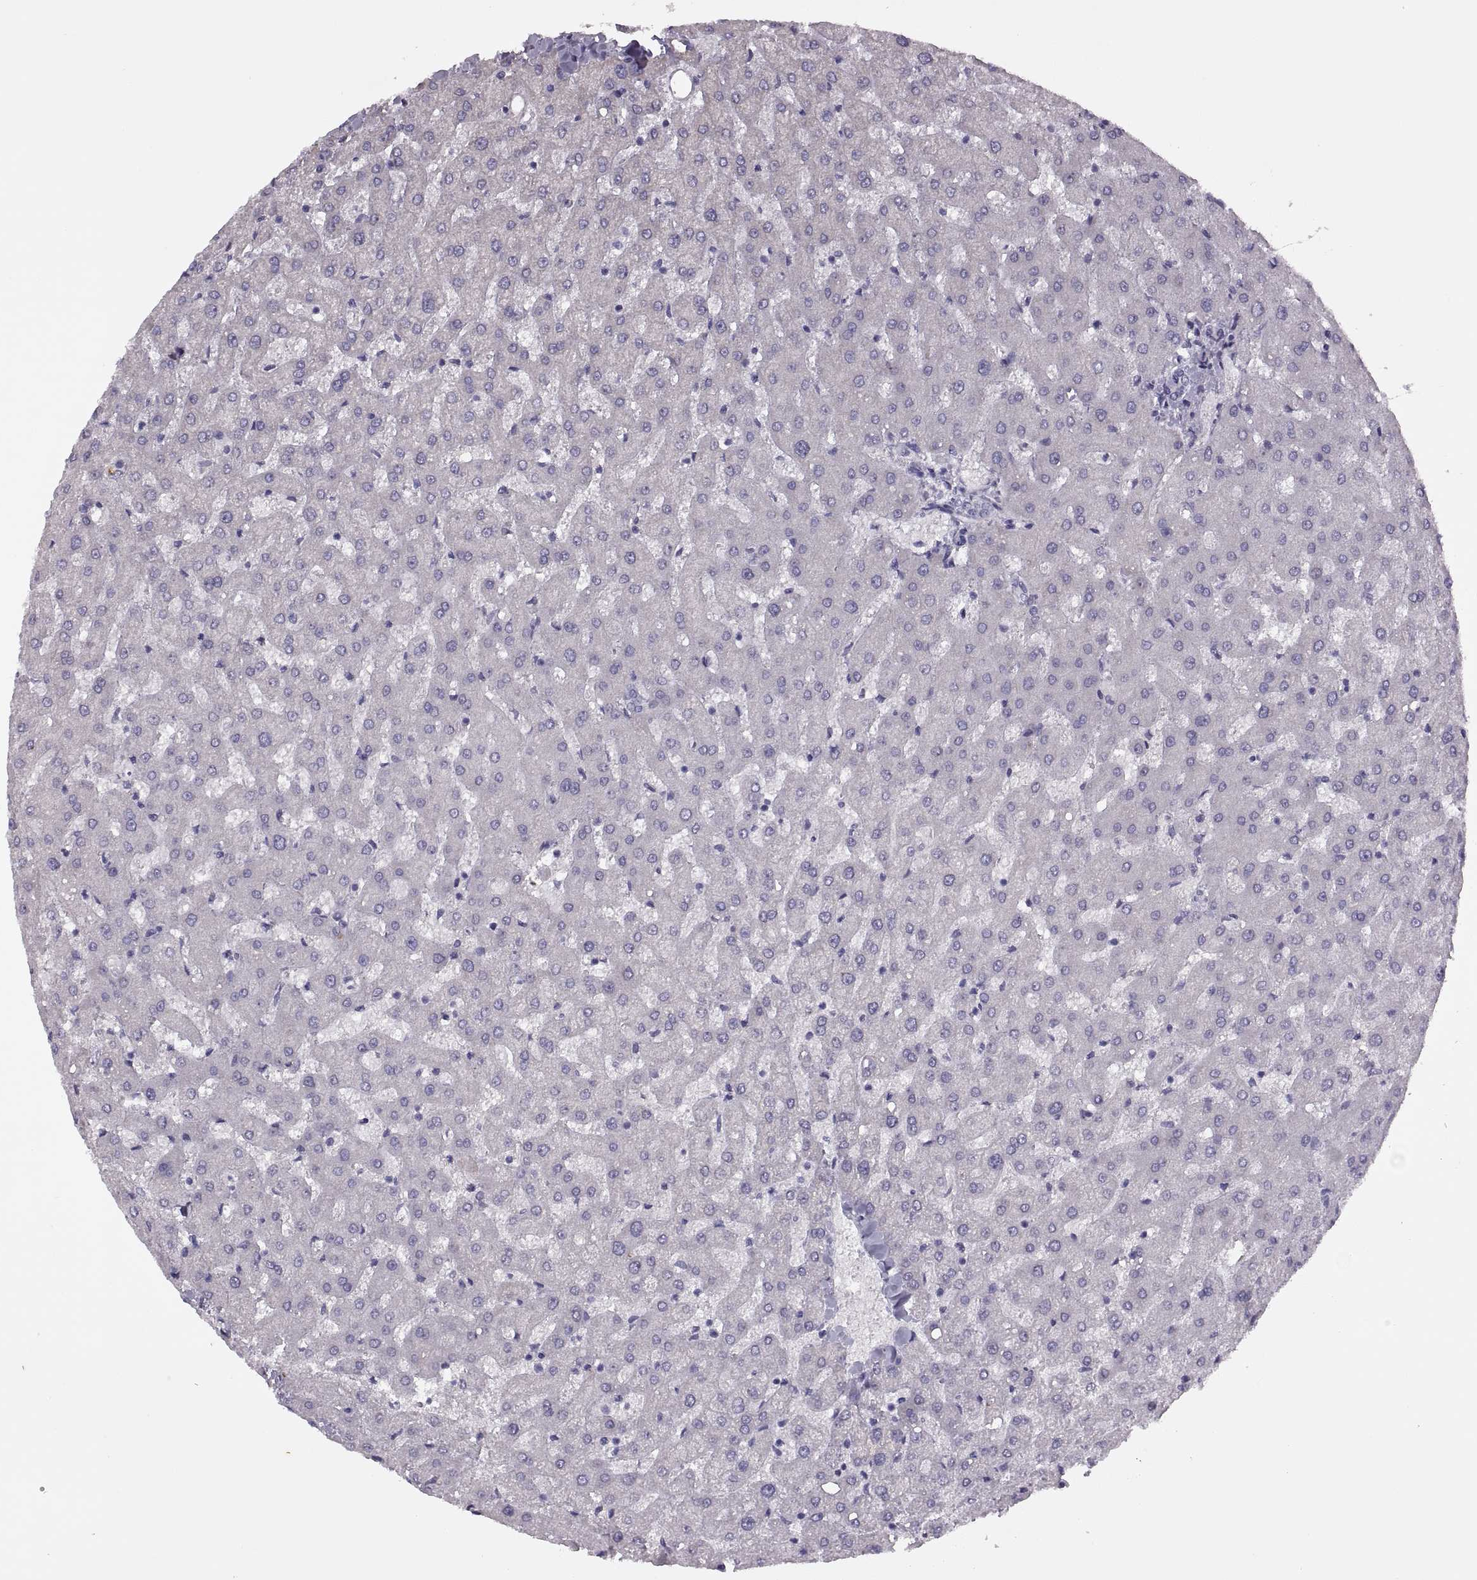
{"staining": {"intensity": "negative", "quantity": "none", "location": "none"}, "tissue": "liver", "cell_type": "Cholangiocytes", "image_type": "normal", "snomed": [{"axis": "morphology", "description": "Normal tissue, NOS"}, {"axis": "topography", "description": "Liver"}], "caption": "Cholangiocytes are negative for brown protein staining in benign liver. The staining was performed using DAB (3,3'-diaminobenzidine) to visualize the protein expression in brown, while the nuclei were stained in blue with hematoxylin (Magnification: 20x).", "gene": "RIPK4", "patient": {"sex": "female", "age": 50}}